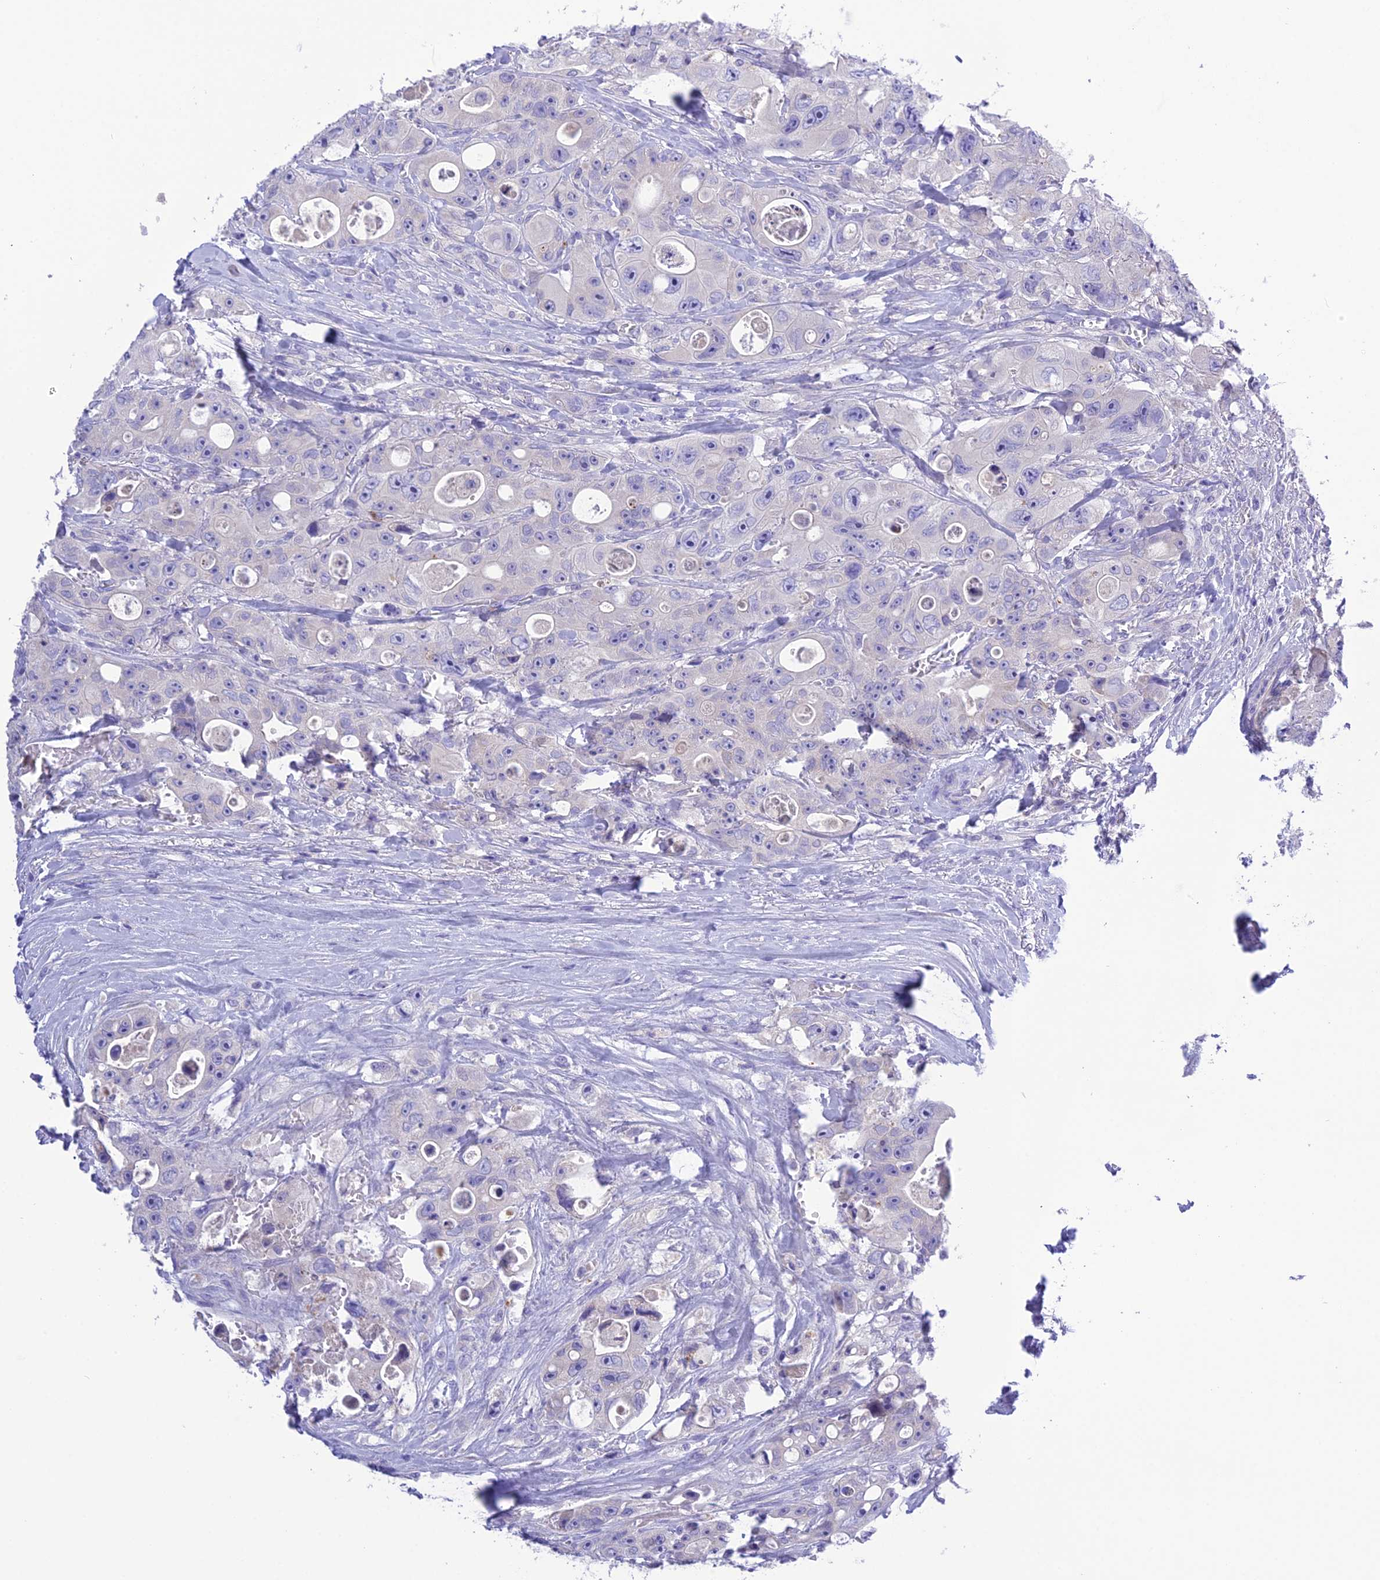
{"staining": {"intensity": "negative", "quantity": "none", "location": "none"}, "tissue": "colorectal cancer", "cell_type": "Tumor cells", "image_type": "cancer", "snomed": [{"axis": "morphology", "description": "Adenocarcinoma, NOS"}, {"axis": "topography", "description": "Colon"}], "caption": "Tumor cells show no significant staining in colorectal cancer (adenocarcinoma).", "gene": "KIAA0408", "patient": {"sex": "female", "age": 46}}